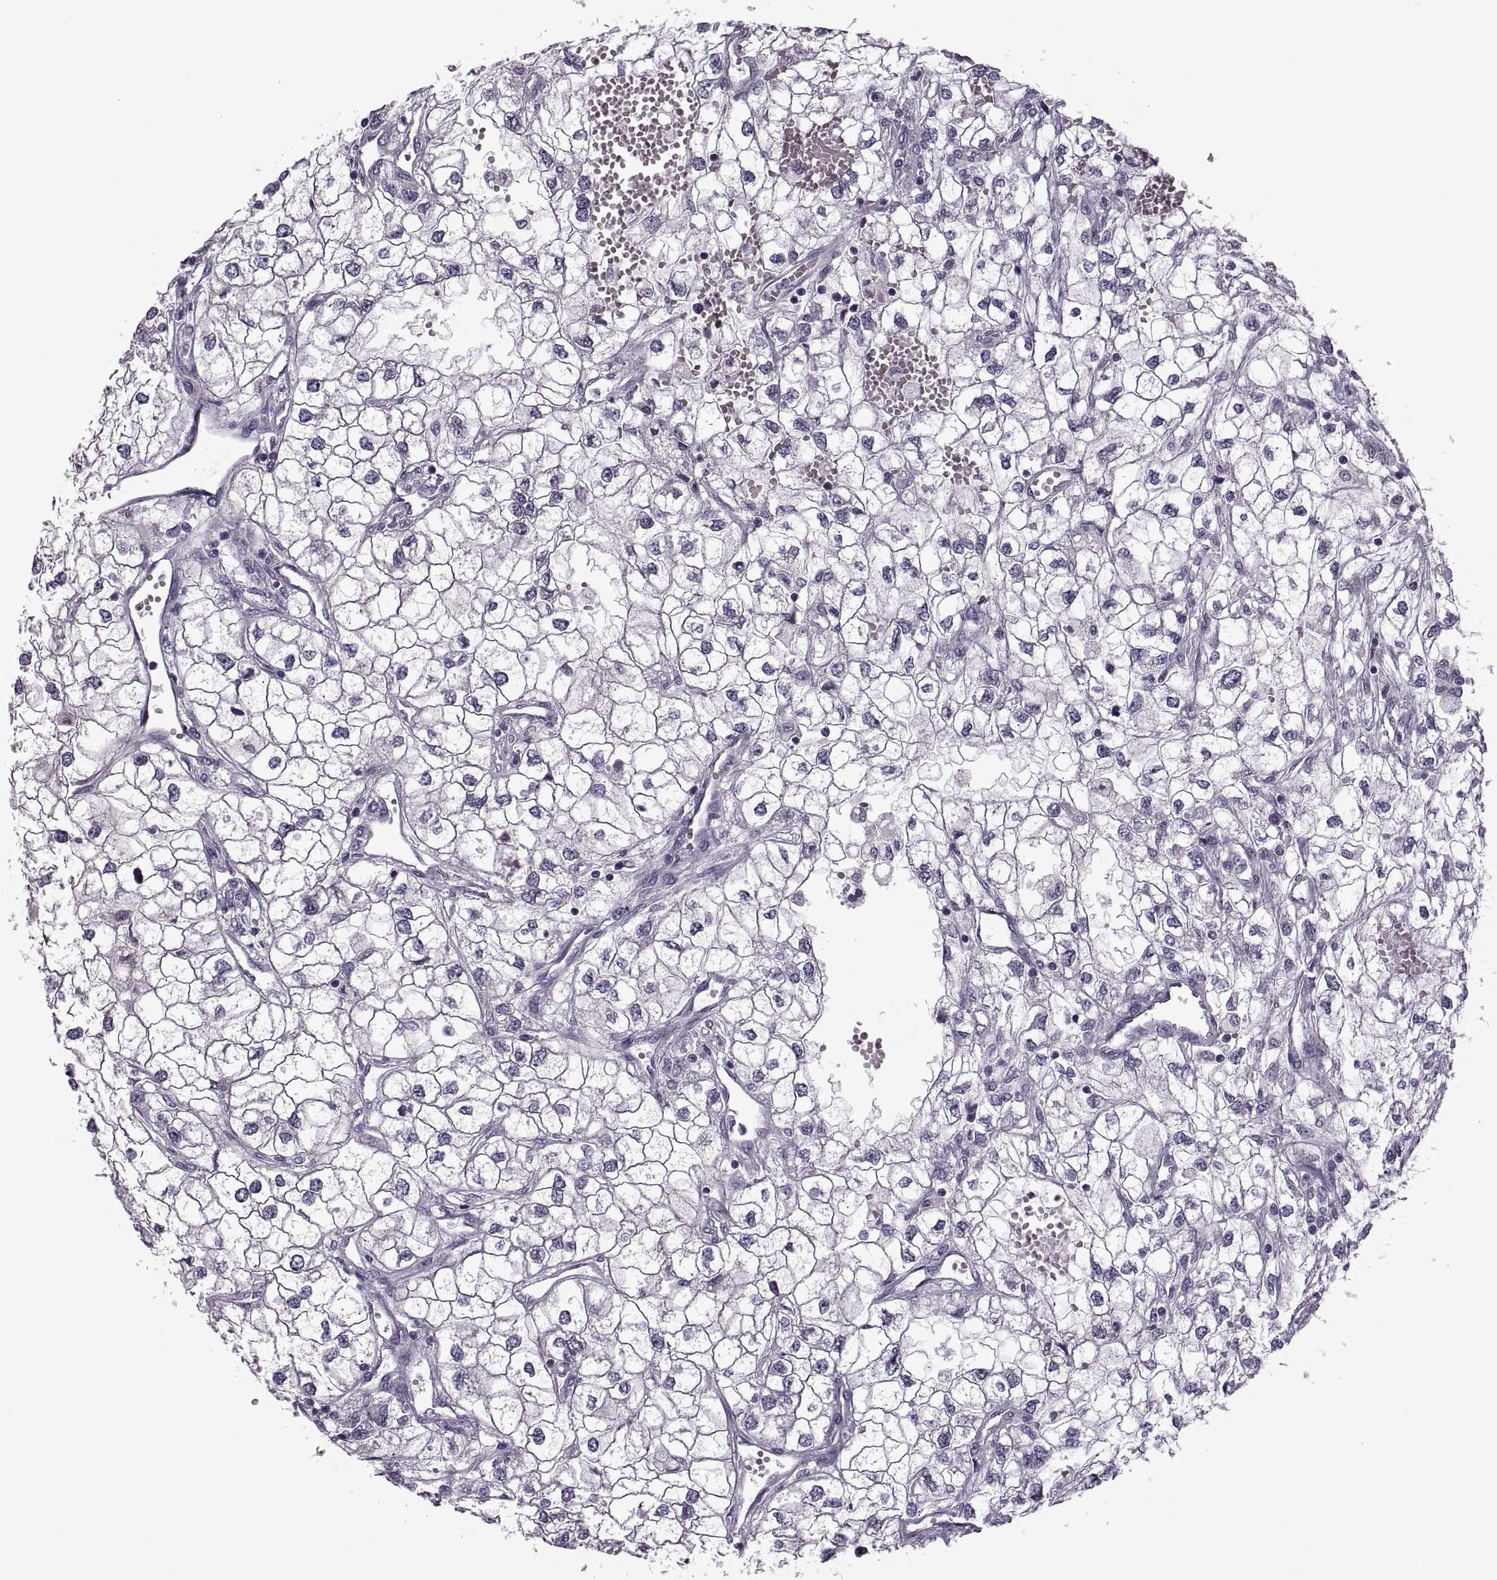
{"staining": {"intensity": "negative", "quantity": "none", "location": "none"}, "tissue": "renal cancer", "cell_type": "Tumor cells", "image_type": "cancer", "snomed": [{"axis": "morphology", "description": "Adenocarcinoma, NOS"}, {"axis": "topography", "description": "Kidney"}], "caption": "DAB (3,3'-diaminobenzidine) immunohistochemical staining of renal cancer displays no significant expression in tumor cells.", "gene": "RIPK4", "patient": {"sex": "male", "age": 59}}